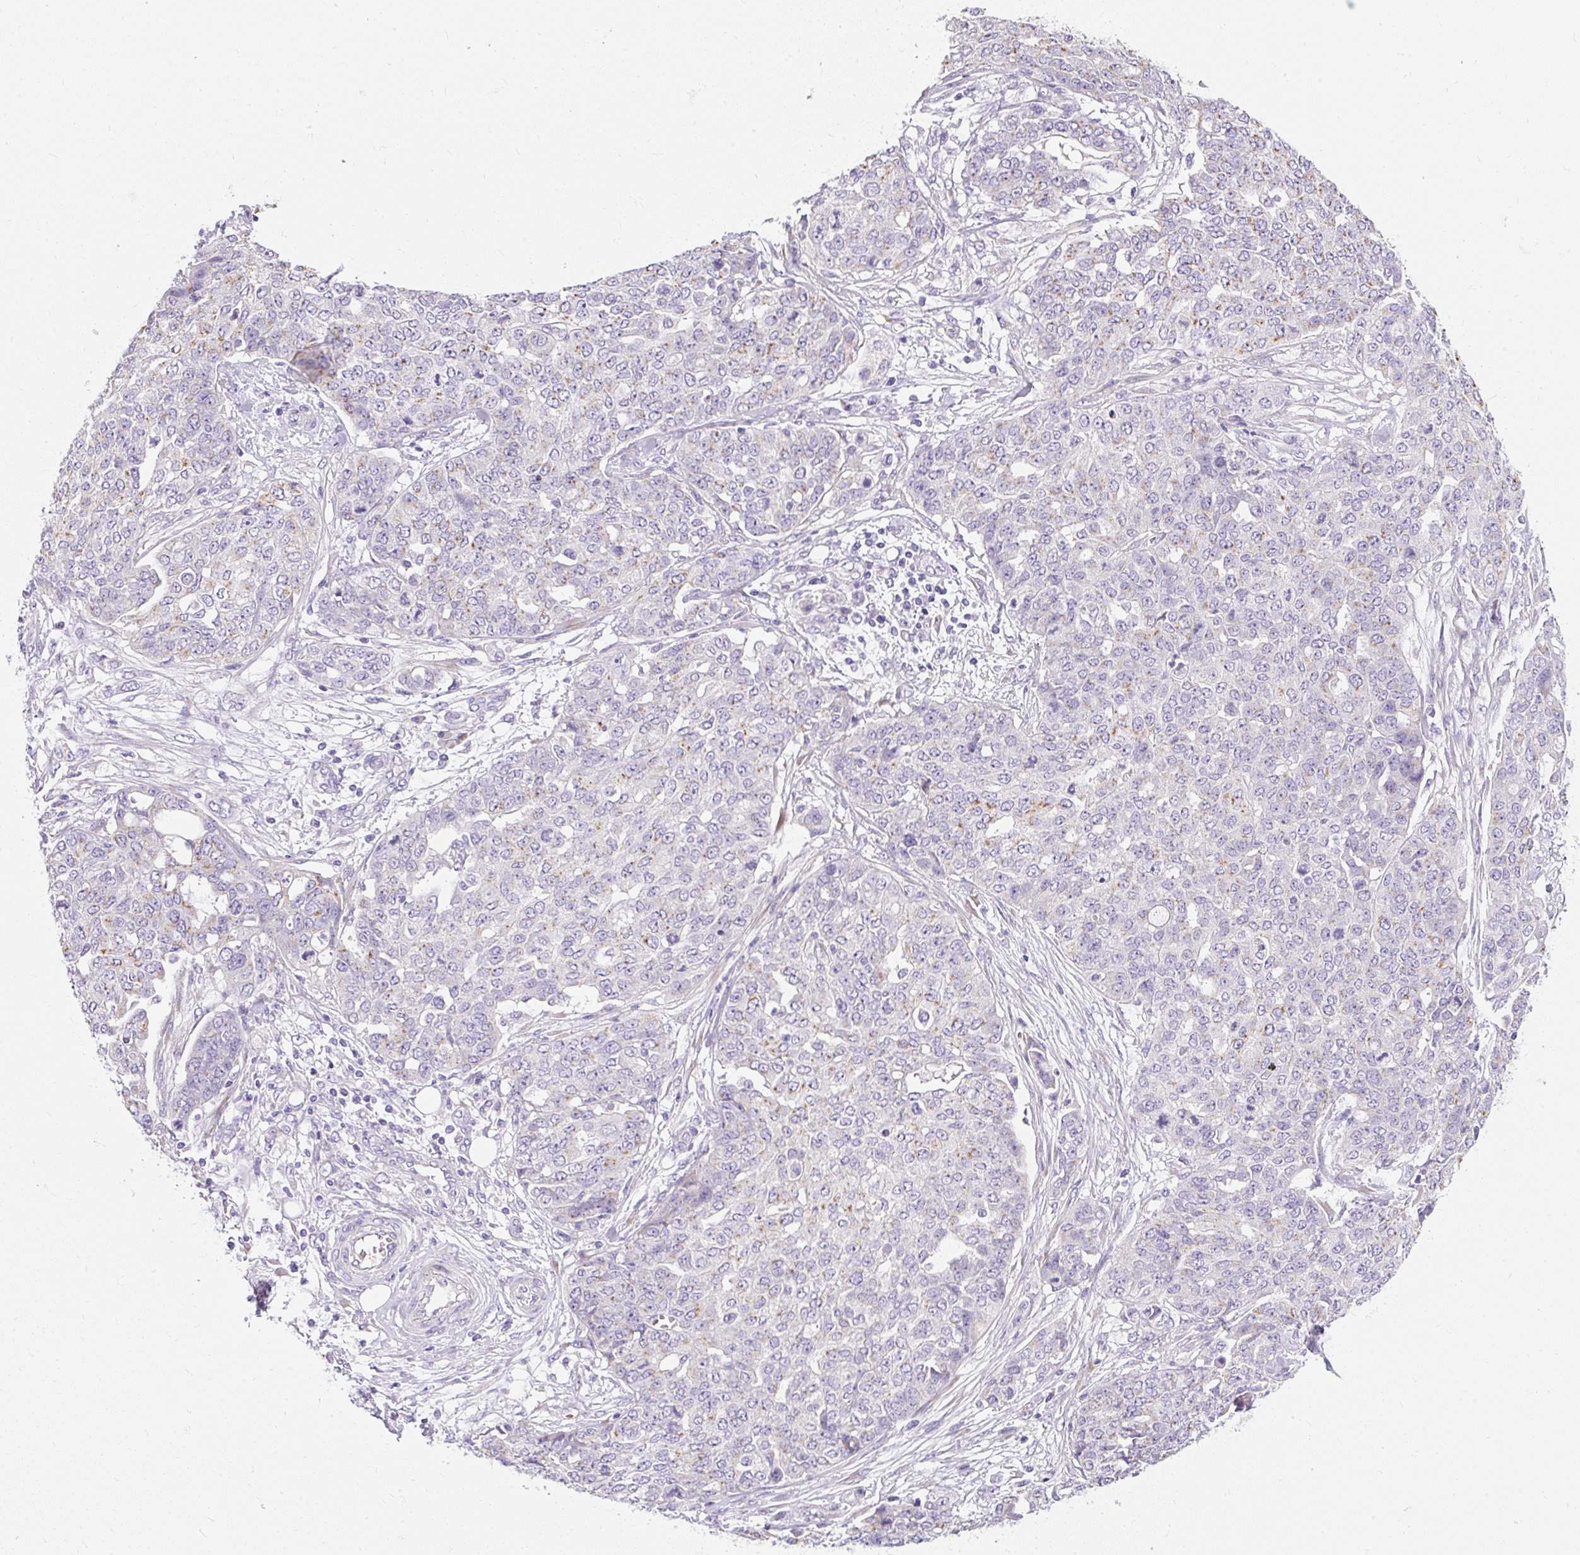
{"staining": {"intensity": "weak", "quantity": "25%-75%", "location": "cytoplasmic/membranous"}, "tissue": "ovarian cancer", "cell_type": "Tumor cells", "image_type": "cancer", "snomed": [{"axis": "morphology", "description": "Cystadenocarcinoma, serous, NOS"}, {"axis": "topography", "description": "Soft tissue"}, {"axis": "topography", "description": "Ovary"}], "caption": "Ovarian cancer (serous cystadenocarcinoma) was stained to show a protein in brown. There is low levels of weak cytoplasmic/membranous staining in approximately 25%-75% of tumor cells. (DAB IHC with brightfield microscopy, high magnification).", "gene": "DTX4", "patient": {"sex": "female", "age": 57}}